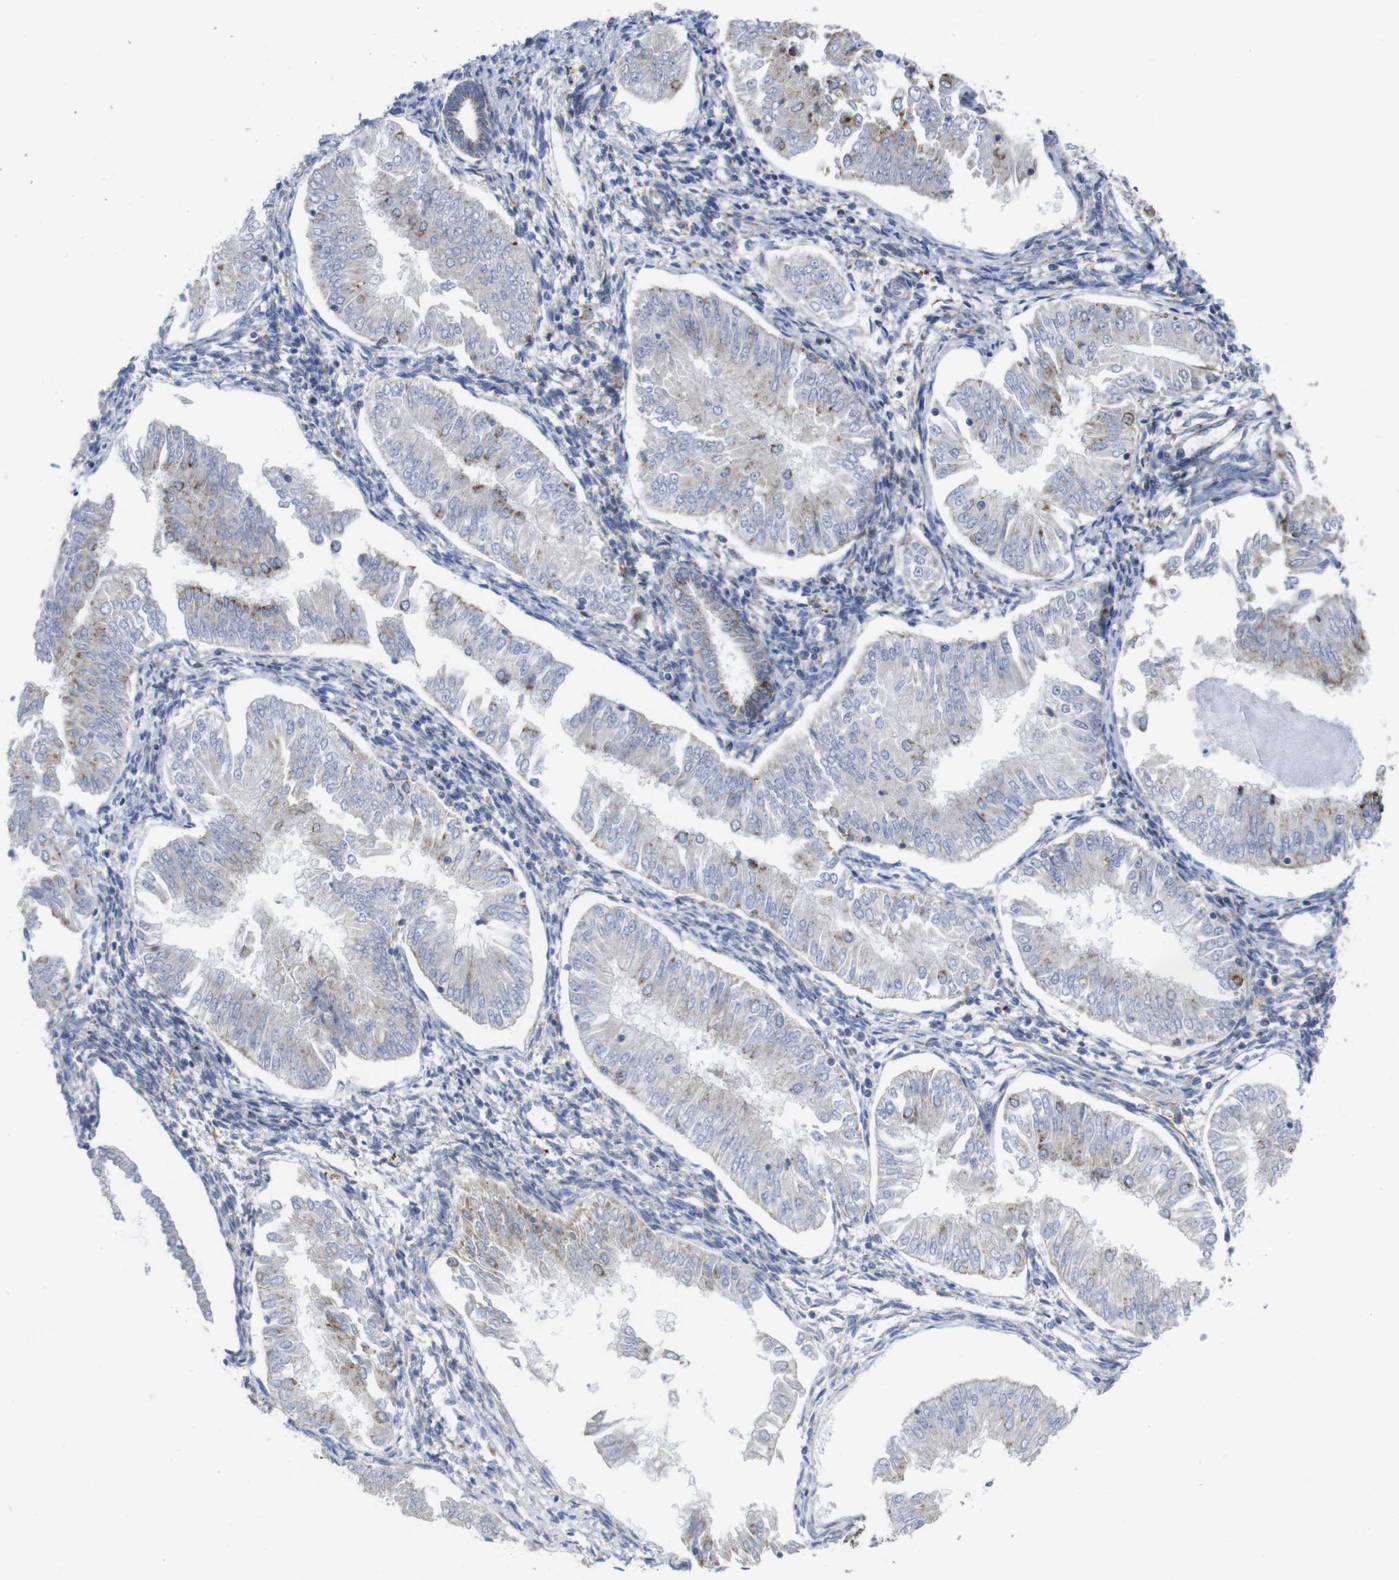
{"staining": {"intensity": "negative", "quantity": "none", "location": "none"}, "tissue": "endometrial cancer", "cell_type": "Tumor cells", "image_type": "cancer", "snomed": [{"axis": "morphology", "description": "Adenocarcinoma, NOS"}, {"axis": "topography", "description": "Endometrium"}], "caption": "The immunohistochemistry (IHC) histopathology image has no significant expression in tumor cells of endometrial cancer tissue.", "gene": "TMEM192", "patient": {"sex": "female", "age": 53}}